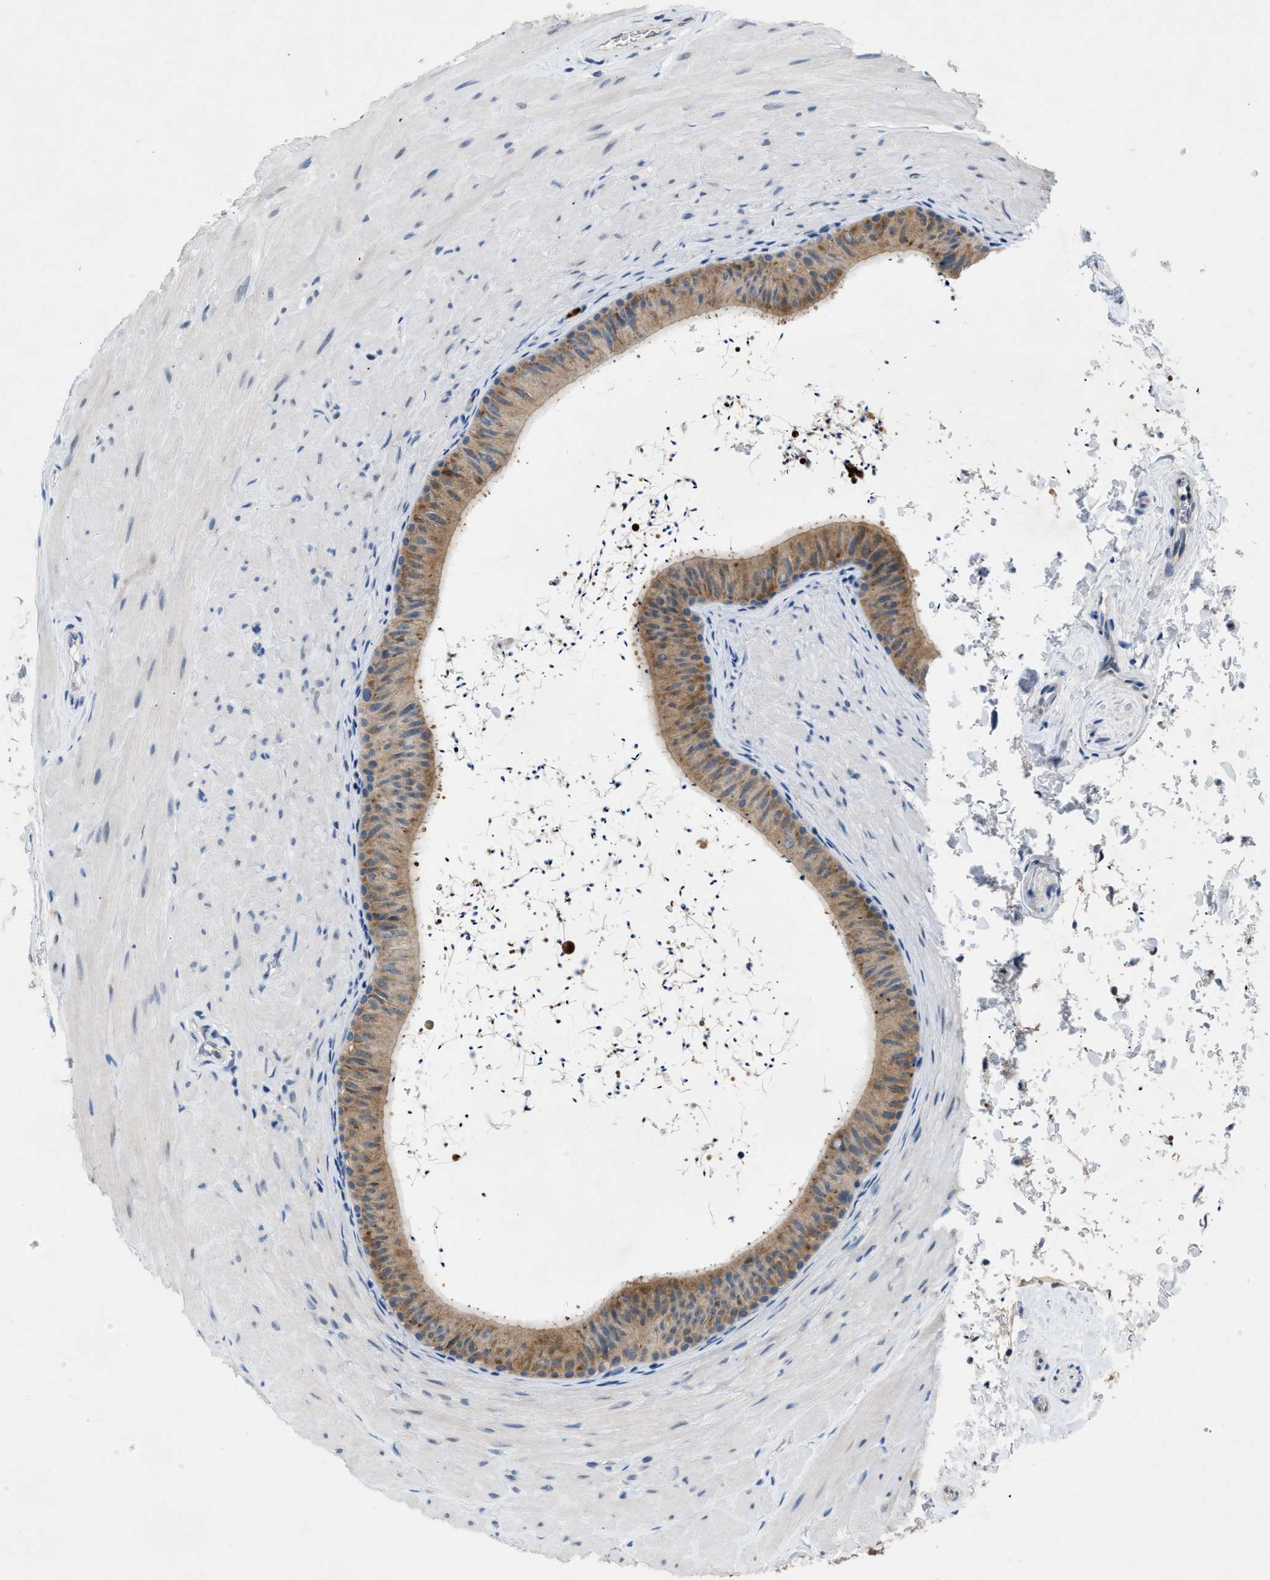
{"staining": {"intensity": "moderate", "quantity": ">75%", "location": "cytoplasmic/membranous"}, "tissue": "epididymis", "cell_type": "Glandular cells", "image_type": "normal", "snomed": [{"axis": "morphology", "description": "Normal tissue, NOS"}, {"axis": "topography", "description": "Epididymis"}], "caption": "Protein expression analysis of benign human epididymis reveals moderate cytoplasmic/membranous positivity in approximately >75% of glandular cells.", "gene": "TOMM34", "patient": {"sex": "male", "age": 34}}